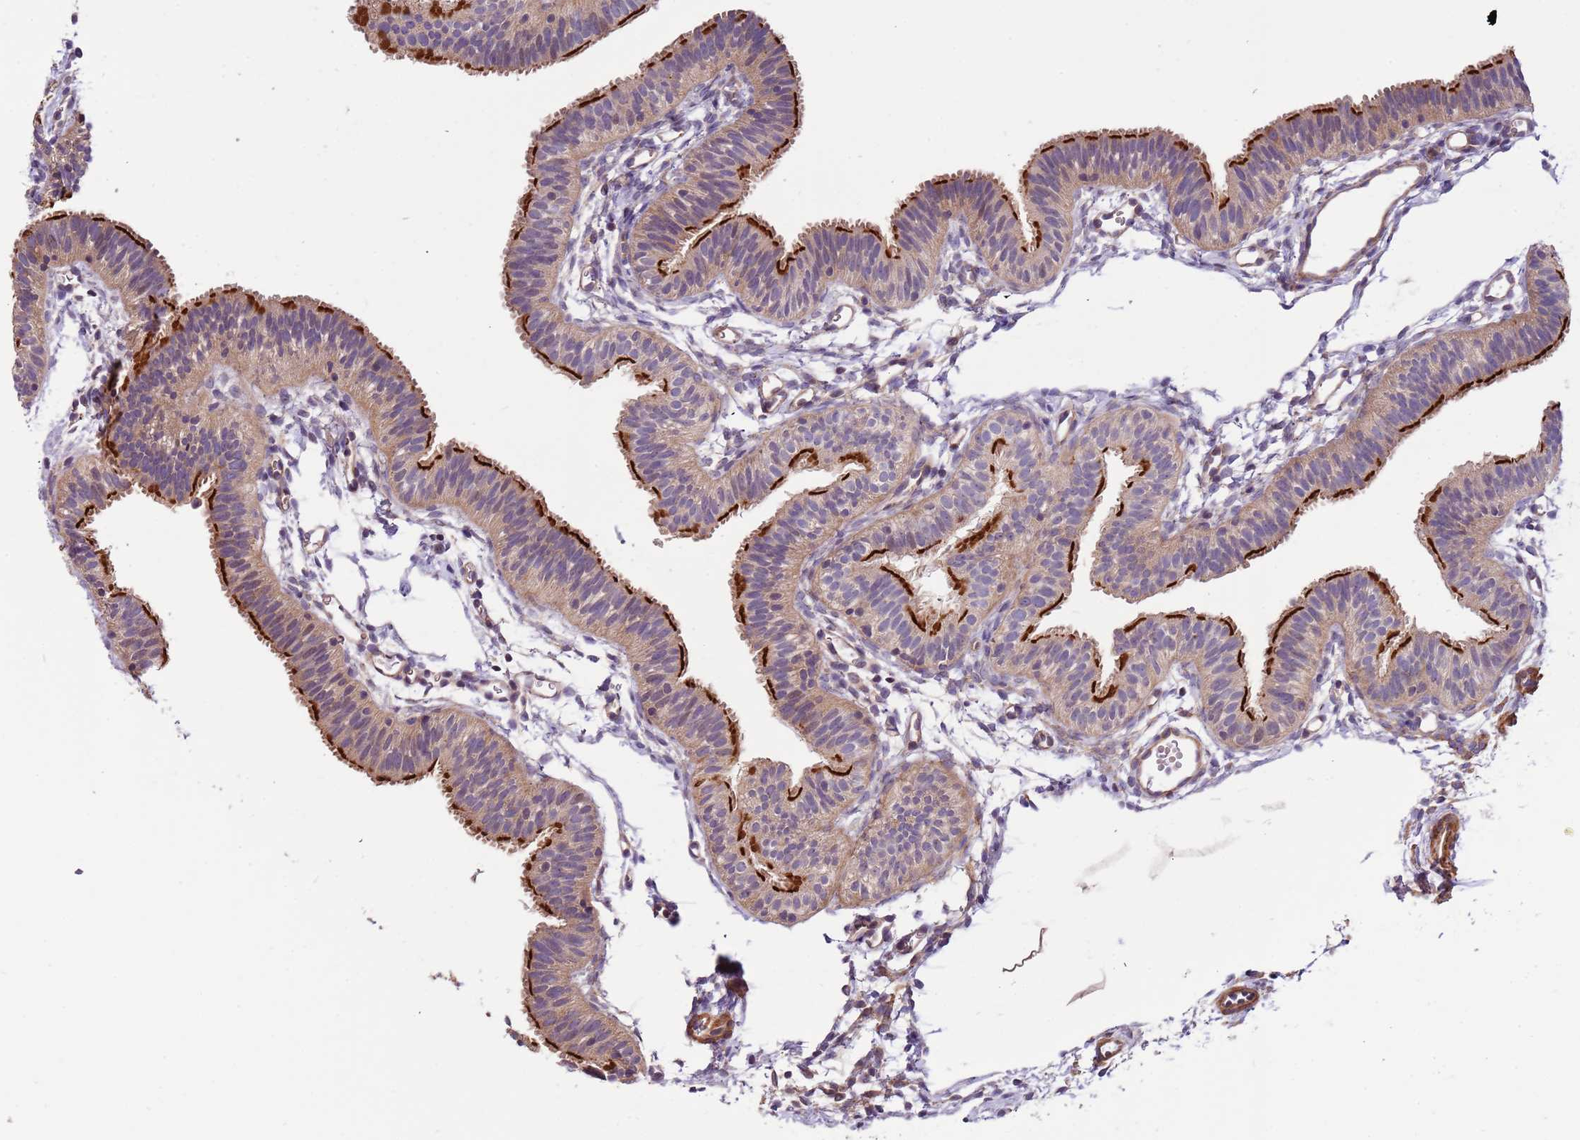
{"staining": {"intensity": "strong", "quantity": "25%-75%", "location": "cytoplasmic/membranous"}, "tissue": "fallopian tube", "cell_type": "Glandular cells", "image_type": "normal", "snomed": [{"axis": "morphology", "description": "Normal tissue, NOS"}, {"axis": "topography", "description": "Fallopian tube"}], "caption": "Fallopian tube stained with DAB (3,3'-diaminobenzidine) immunohistochemistry (IHC) reveals high levels of strong cytoplasmic/membranous staining in about 25%-75% of glandular cells. (DAB (3,3'-diaminobenzidine) = brown stain, brightfield microscopy at high magnification).", "gene": "LAMB4", "patient": {"sex": "female", "age": 35}}